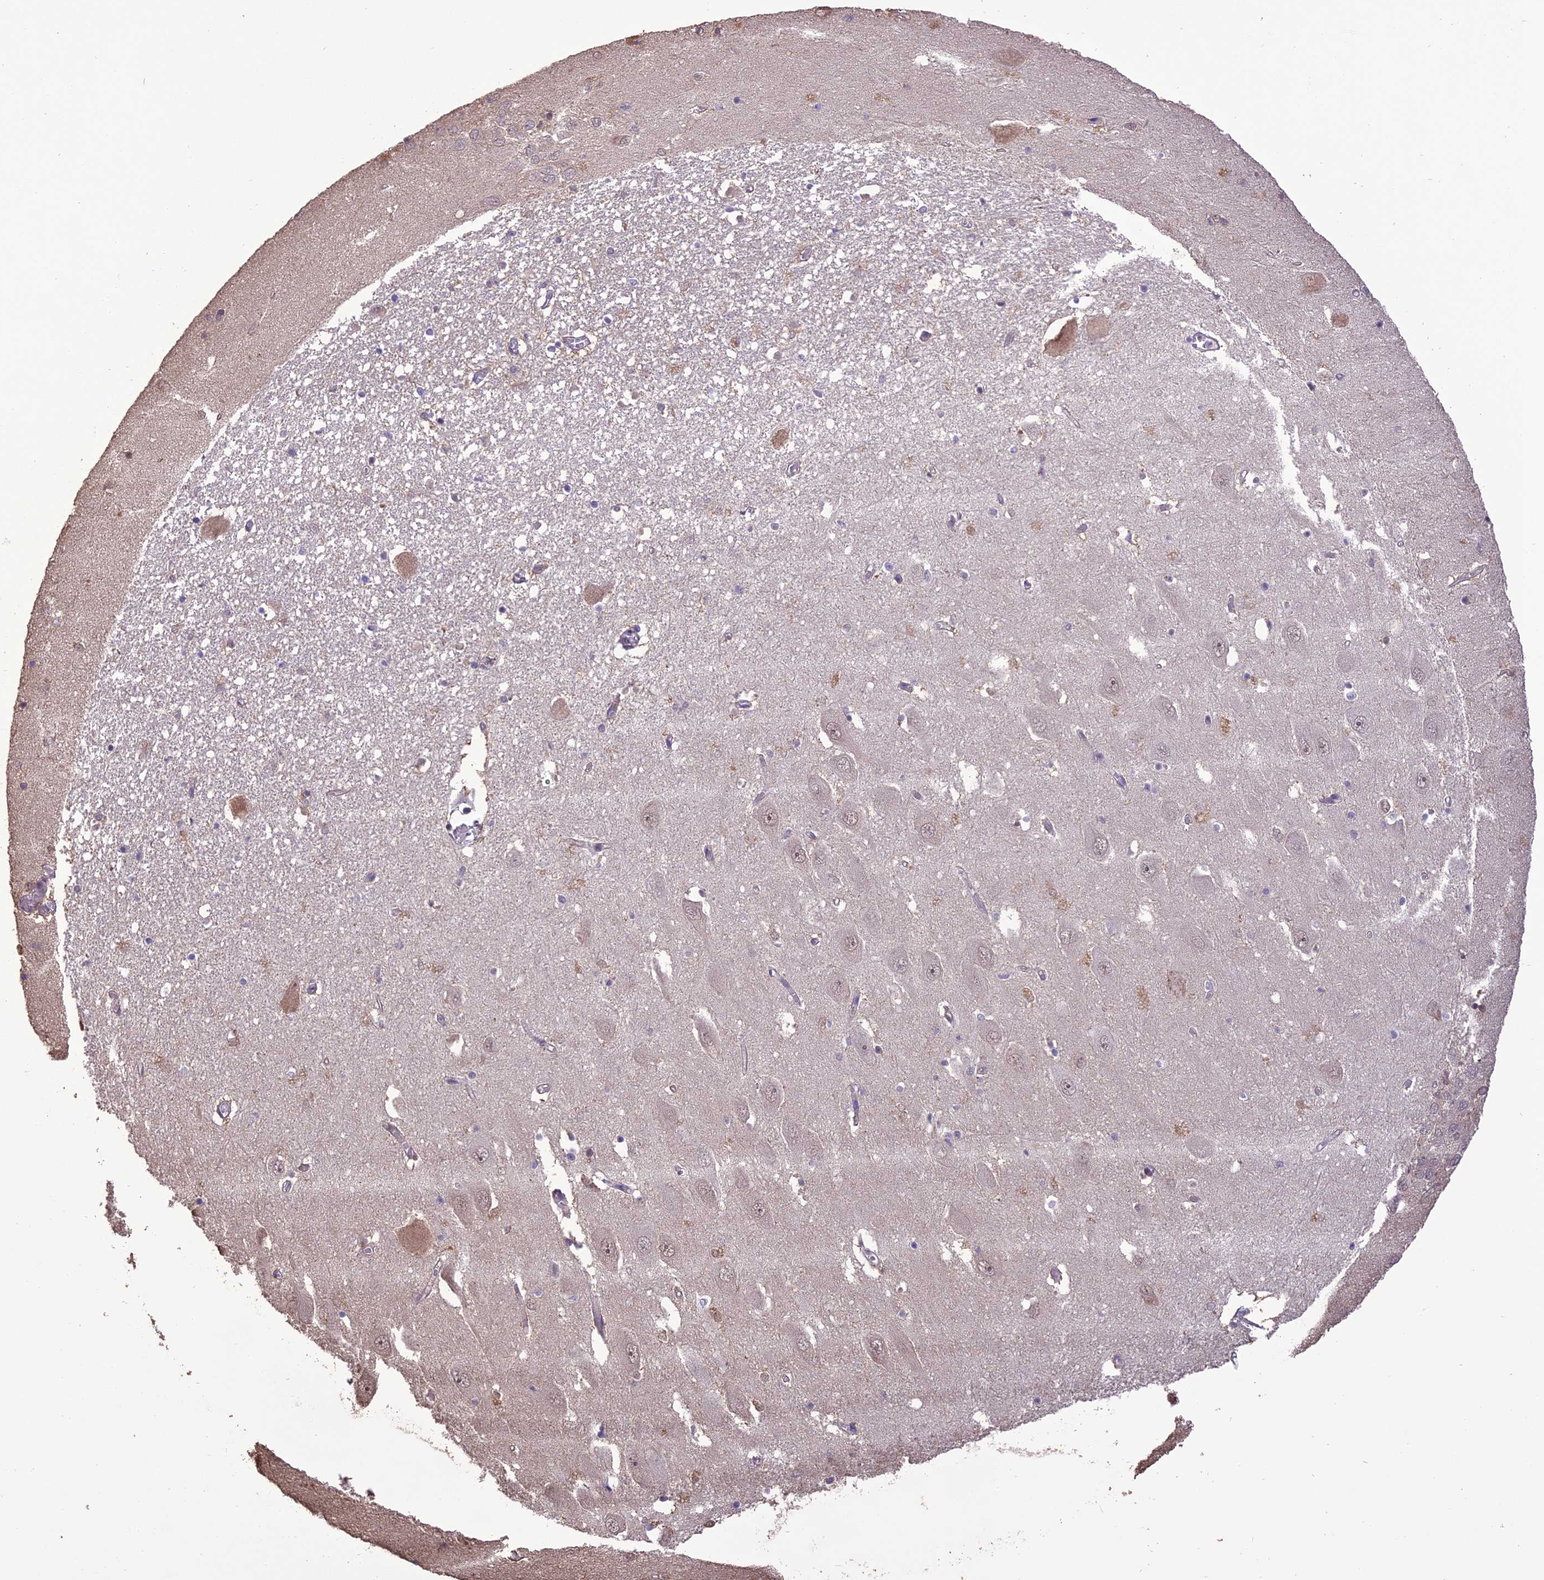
{"staining": {"intensity": "negative", "quantity": "none", "location": "none"}, "tissue": "hippocampus", "cell_type": "Glial cells", "image_type": "normal", "snomed": [{"axis": "morphology", "description": "Normal tissue, NOS"}, {"axis": "topography", "description": "Hippocampus"}], "caption": "IHC micrograph of benign hippocampus: hippocampus stained with DAB displays no significant protein positivity in glial cells.", "gene": "TIGD7", "patient": {"sex": "female", "age": 64}}